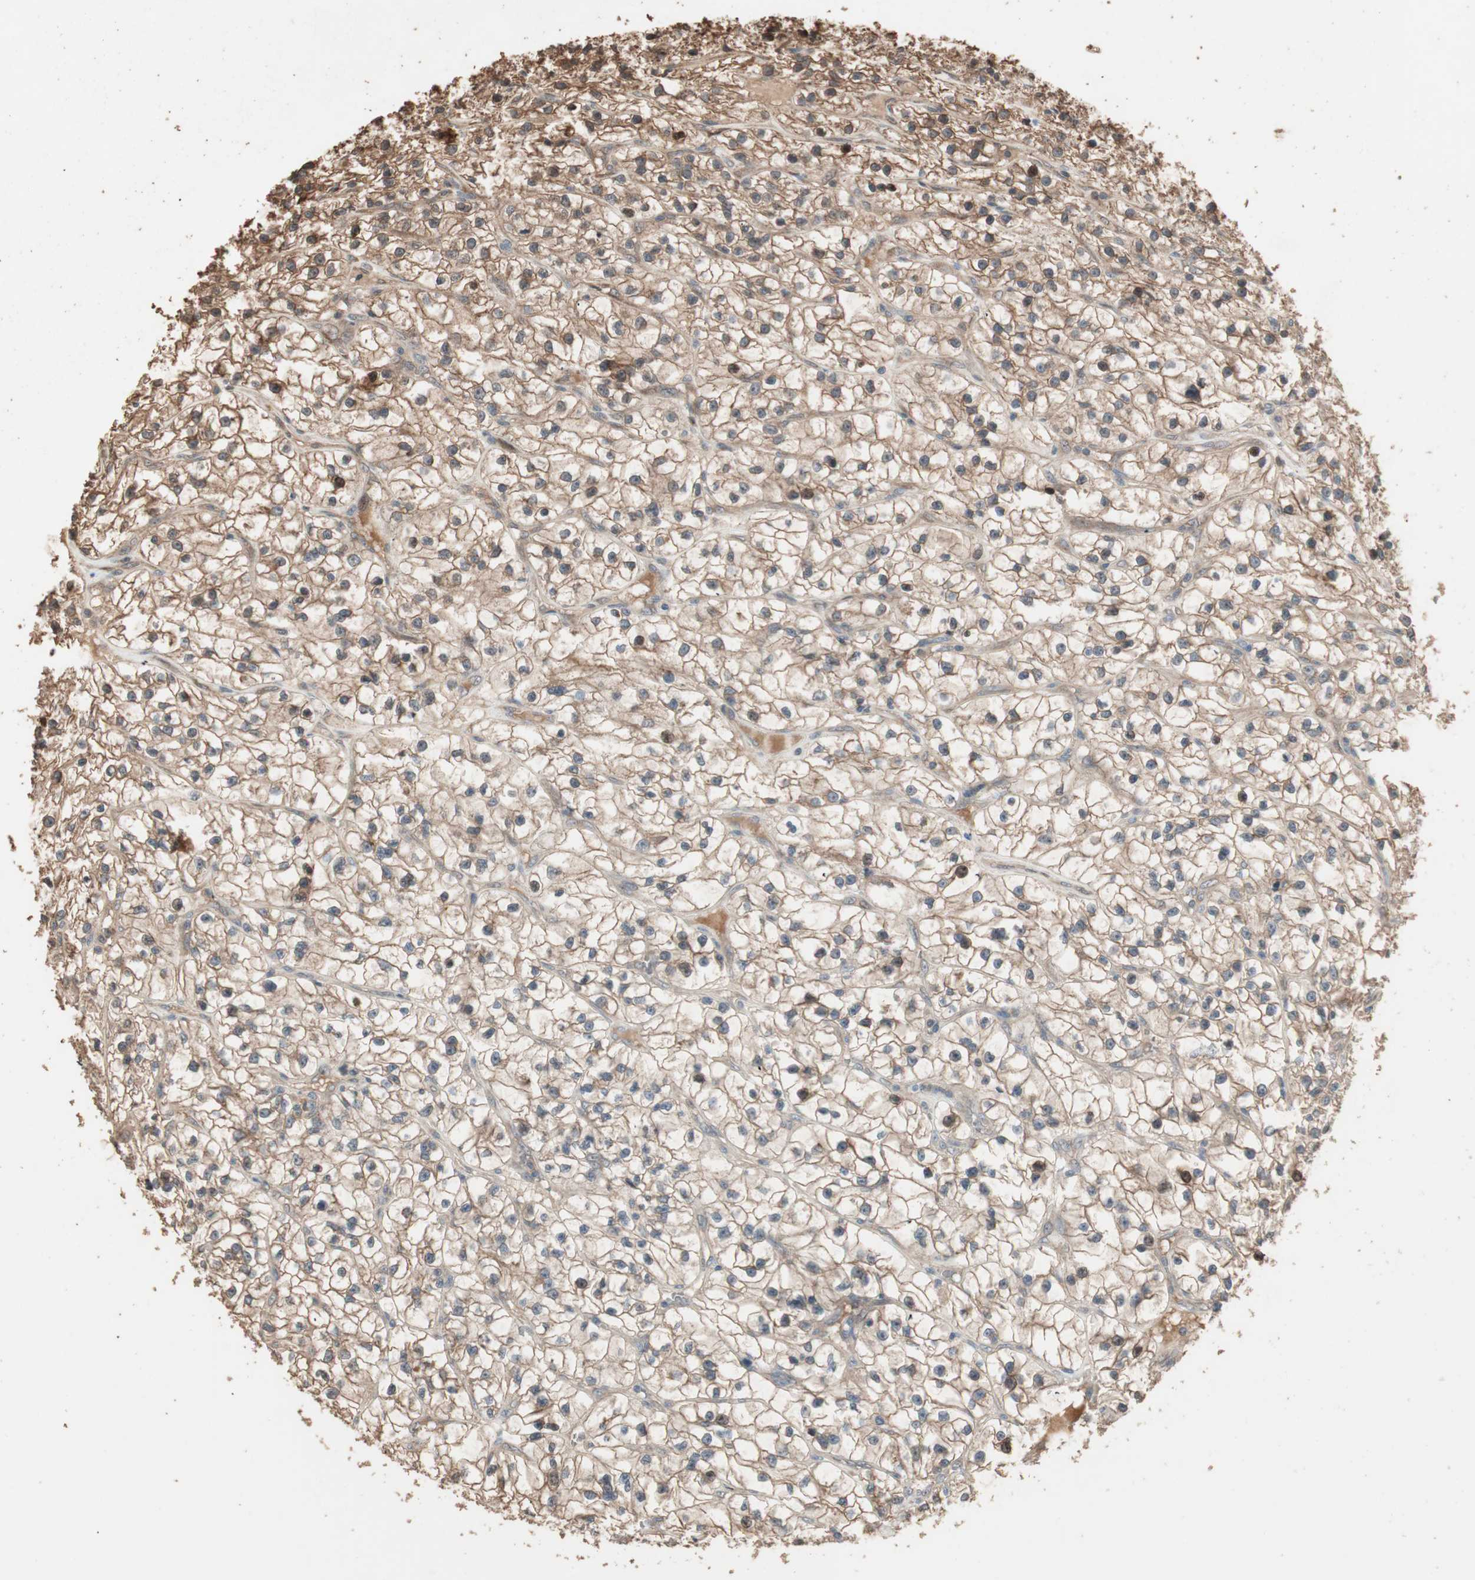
{"staining": {"intensity": "moderate", "quantity": ">75%", "location": "cytoplasmic/membranous,nuclear"}, "tissue": "renal cancer", "cell_type": "Tumor cells", "image_type": "cancer", "snomed": [{"axis": "morphology", "description": "Adenocarcinoma, NOS"}, {"axis": "topography", "description": "Kidney"}], "caption": "High-power microscopy captured an immunohistochemistry (IHC) micrograph of renal cancer, revealing moderate cytoplasmic/membranous and nuclear staining in approximately >75% of tumor cells. The staining was performed using DAB to visualize the protein expression in brown, while the nuclei were stained in blue with hematoxylin (Magnification: 20x).", "gene": "USP20", "patient": {"sex": "female", "age": 57}}